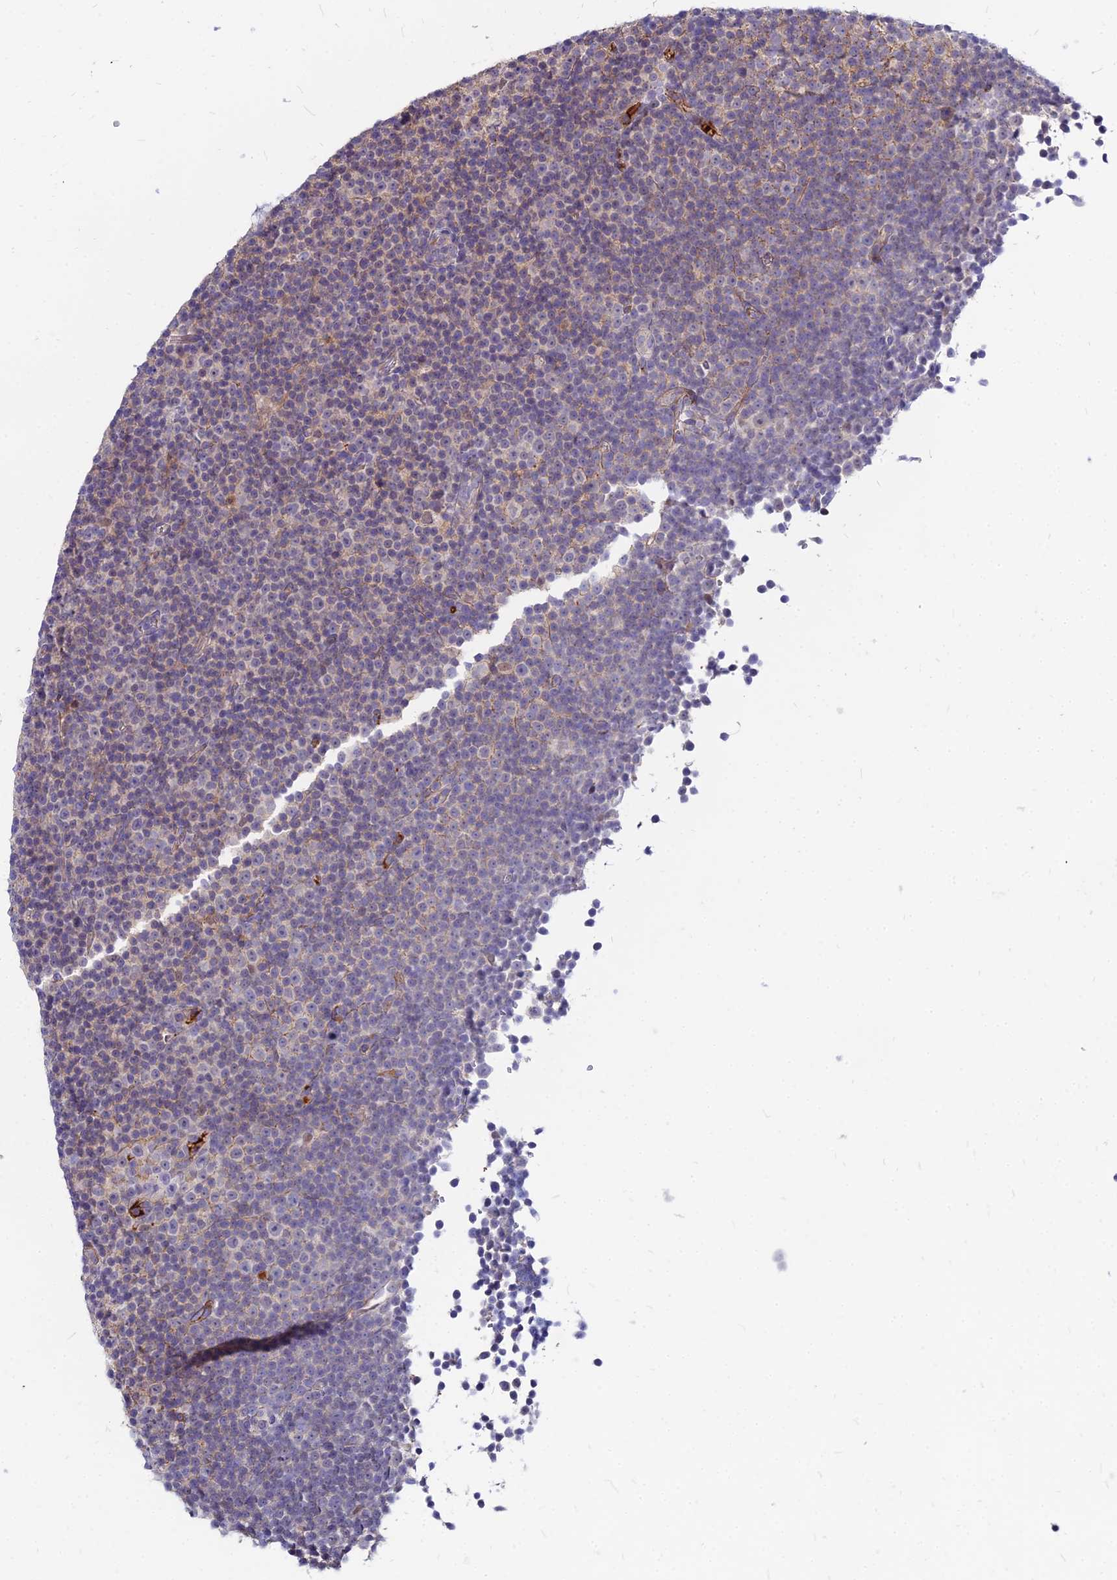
{"staining": {"intensity": "negative", "quantity": "none", "location": "none"}, "tissue": "lymphoma", "cell_type": "Tumor cells", "image_type": "cancer", "snomed": [{"axis": "morphology", "description": "Malignant lymphoma, non-Hodgkin's type, Low grade"}, {"axis": "topography", "description": "Lymph node"}], "caption": "An immunohistochemistry (IHC) image of malignant lymphoma, non-Hodgkin's type (low-grade) is shown. There is no staining in tumor cells of malignant lymphoma, non-Hodgkin's type (low-grade).", "gene": "ACSM6", "patient": {"sex": "female", "age": 67}}